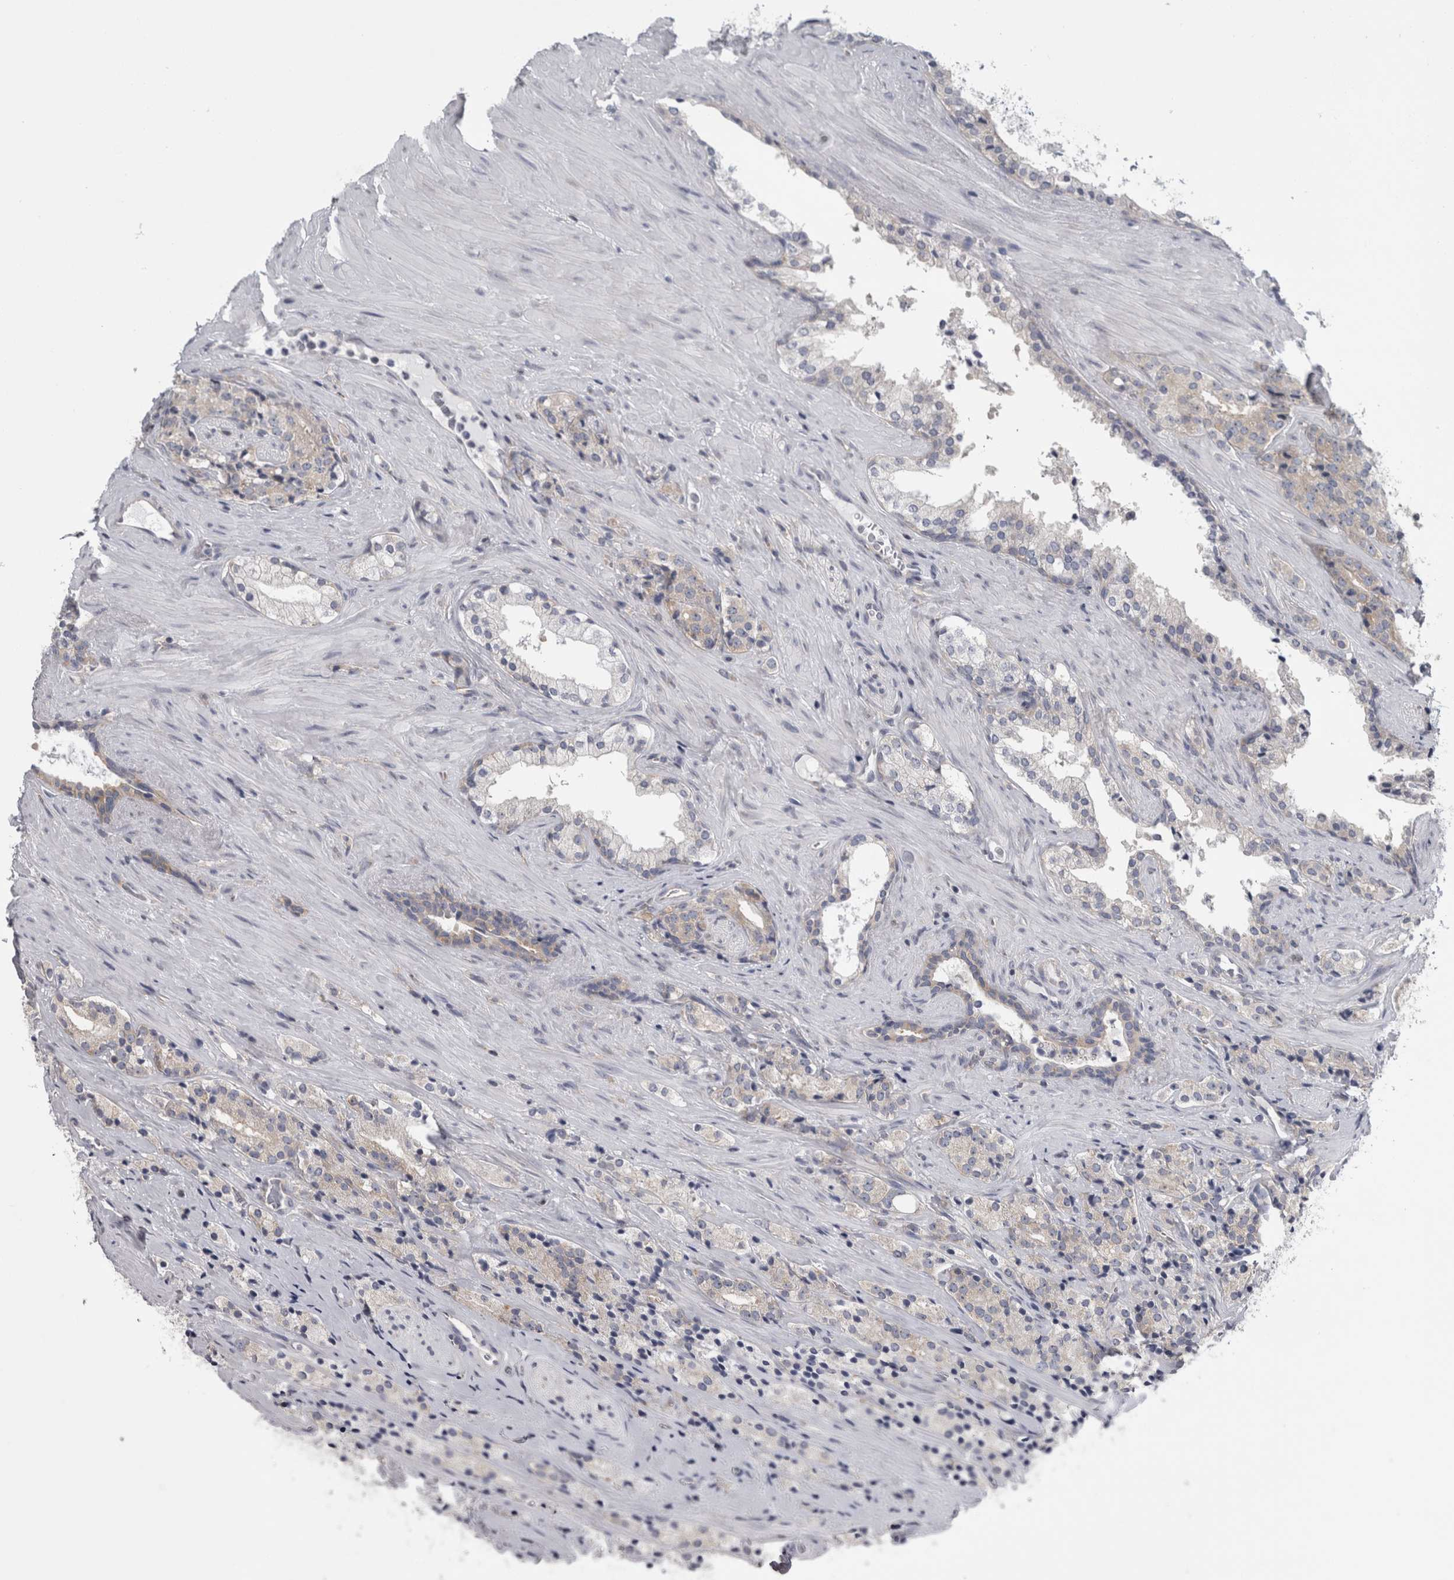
{"staining": {"intensity": "weak", "quantity": "<25%", "location": "cytoplasmic/membranous"}, "tissue": "prostate cancer", "cell_type": "Tumor cells", "image_type": "cancer", "snomed": [{"axis": "morphology", "description": "Adenocarcinoma, High grade"}, {"axis": "topography", "description": "Prostate"}], "caption": "A micrograph of prostate cancer stained for a protein exhibits no brown staining in tumor cells.", "gene": "PRRC2C", "patient": {"sex": "male", "age": 71}}